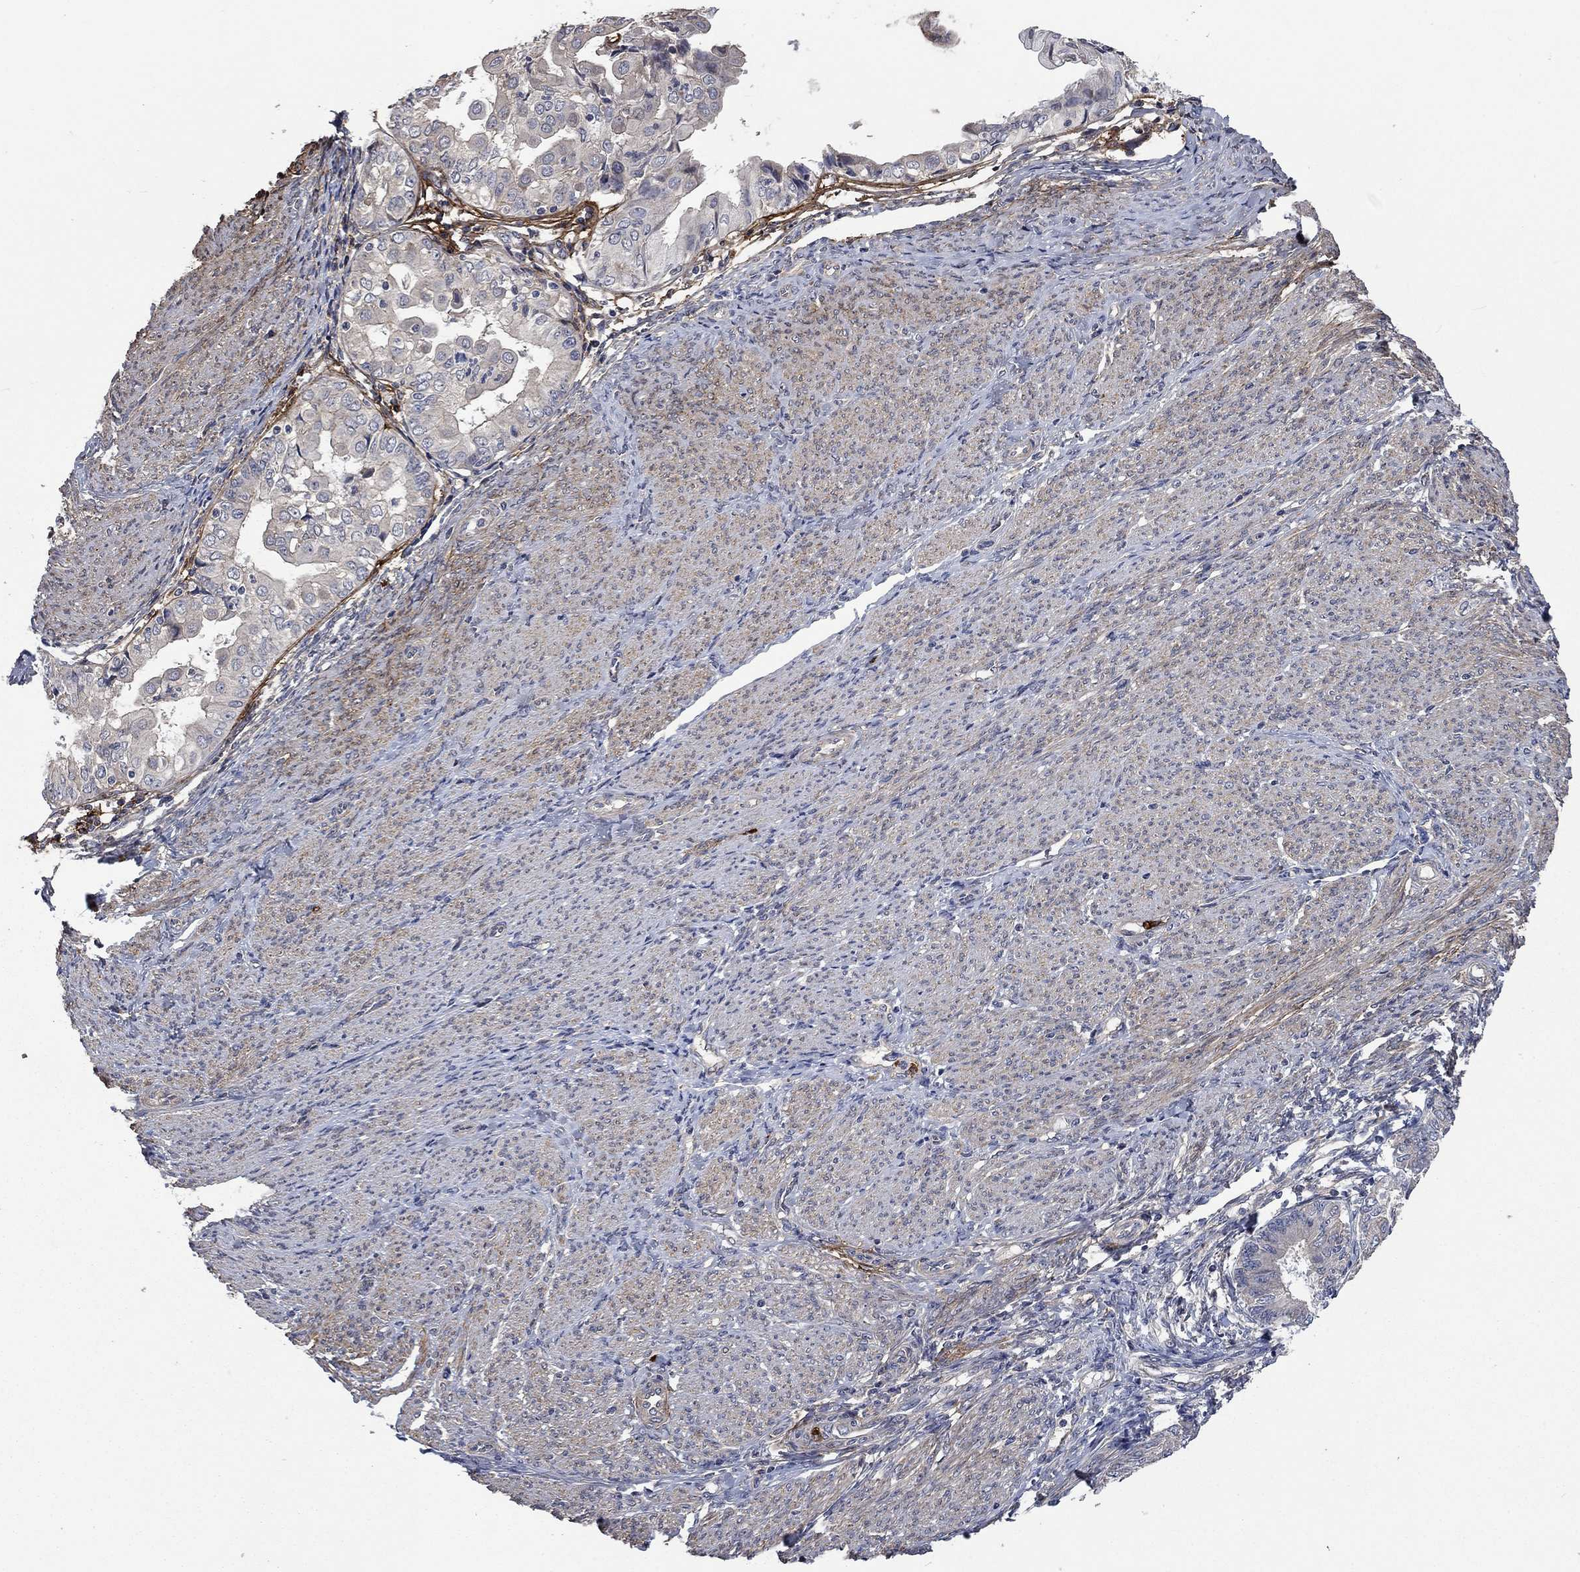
{"staining": {"intensity": "negative", "quantity": "none", "location": "none"}, "tissue": "endometrial cancer", "cell_type": "Tumor cells", "image_type": "cancer", "snomed": [{"axis": "morphology", "description": "Adenocarcinoma, NOS"}, {"axis": "topography", "description": "Endometrium"}], "caption": "An image of human endometrial cancer (adenocarcinoma) is negative for staining in tumor cells.", "gene": "VCAN", "patient": {"sex": "female", "age": 68}}